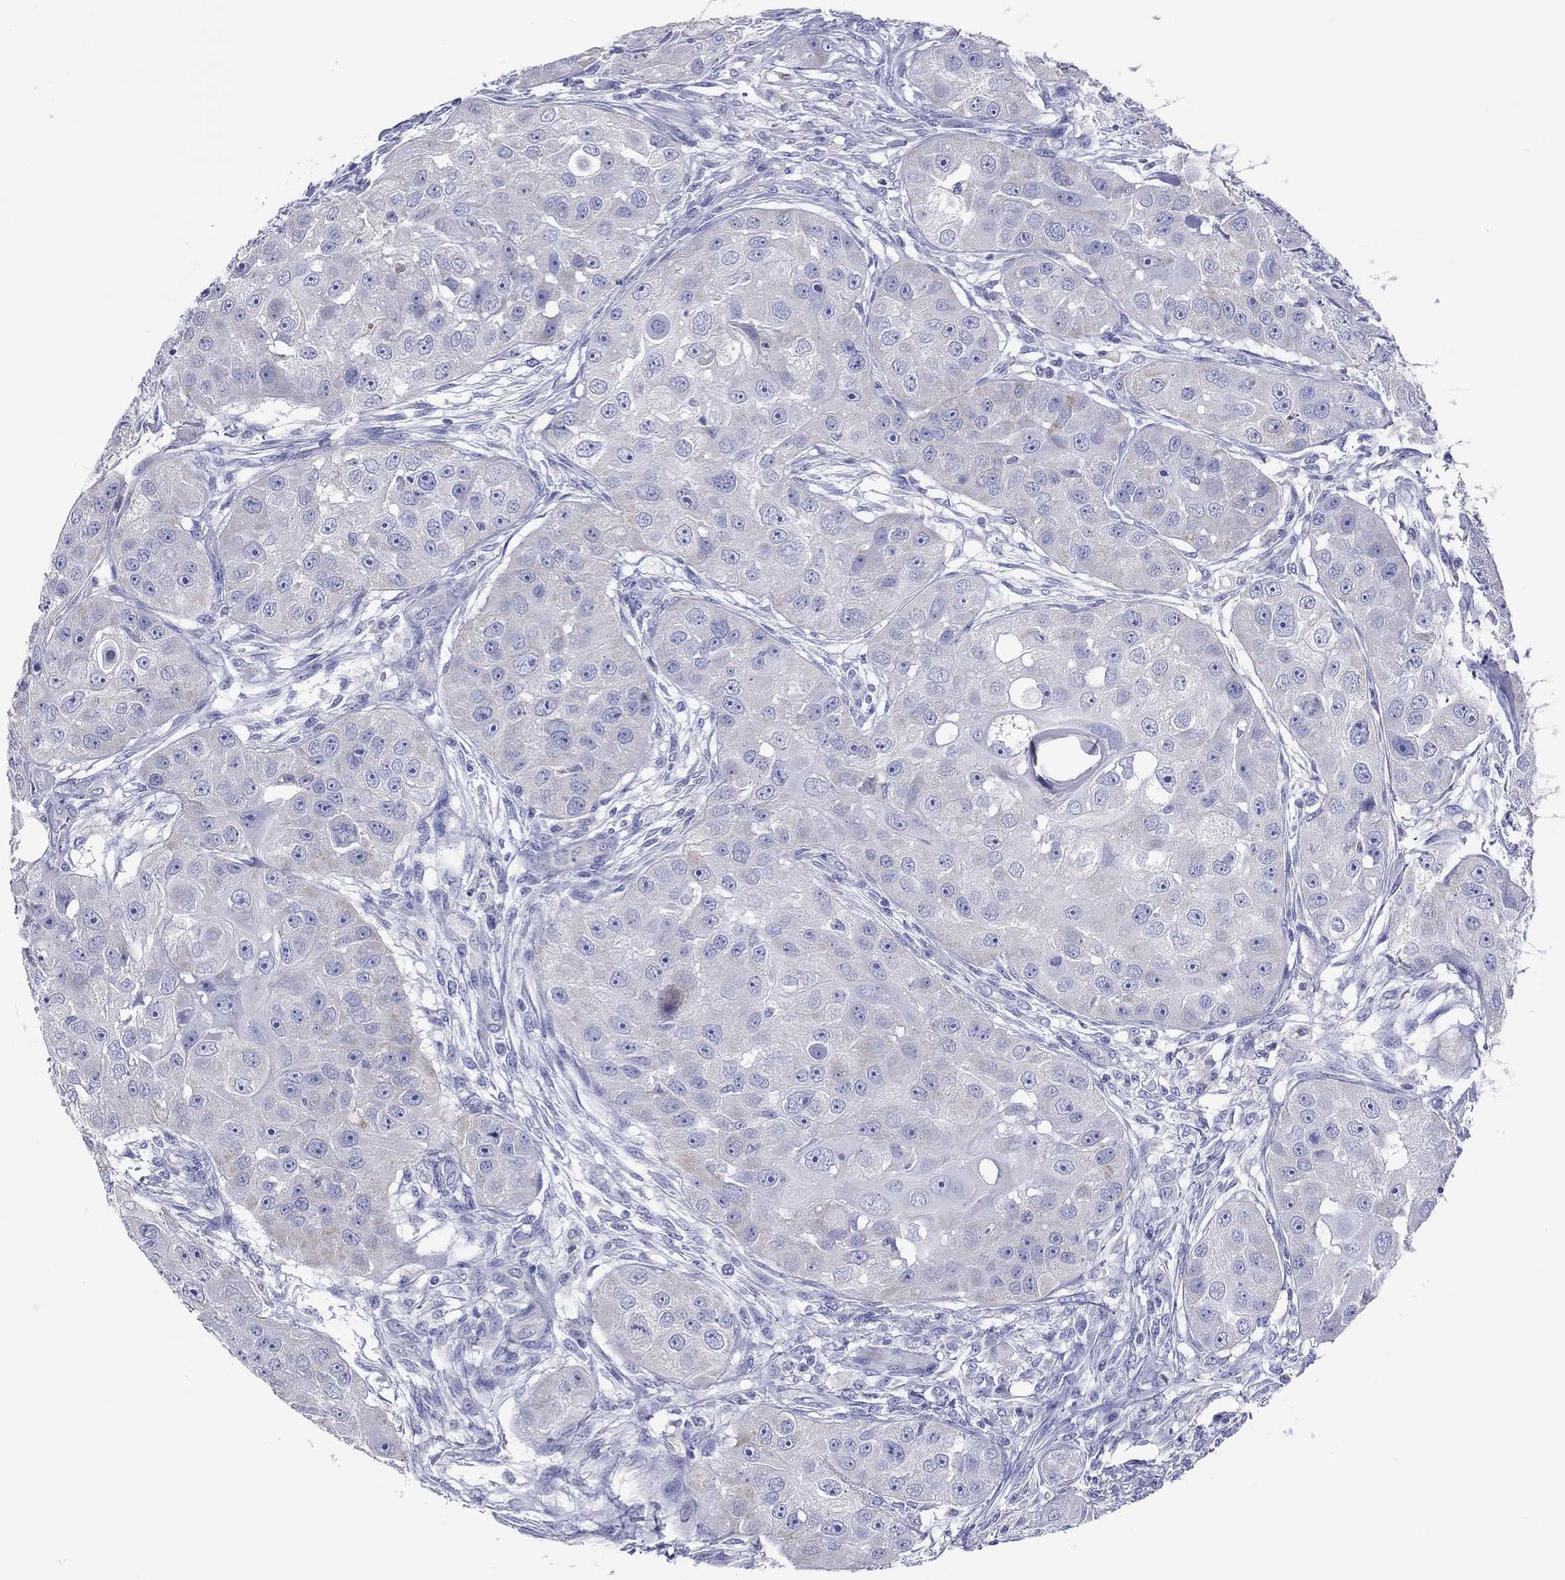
{"staining": {"intensity": "negative", "quantity": "none", "location": "none"}, "tissue": "head and neck cancer", "cell_type": "Tumor cells", "image_type": "cancer", "snomed": [{"axis": "morphology", "description": "Squamous cell carcinoma, NOS"}, {"axis": "topography", "description": "Head-Neck"}], "caption": "Immunohistochemical staining of head and neck squamous cell carcinoma exhibits no significant expression in tumor cells.", "gene": "VSIG10", "patient": {"sex": "male", "age": 51}}